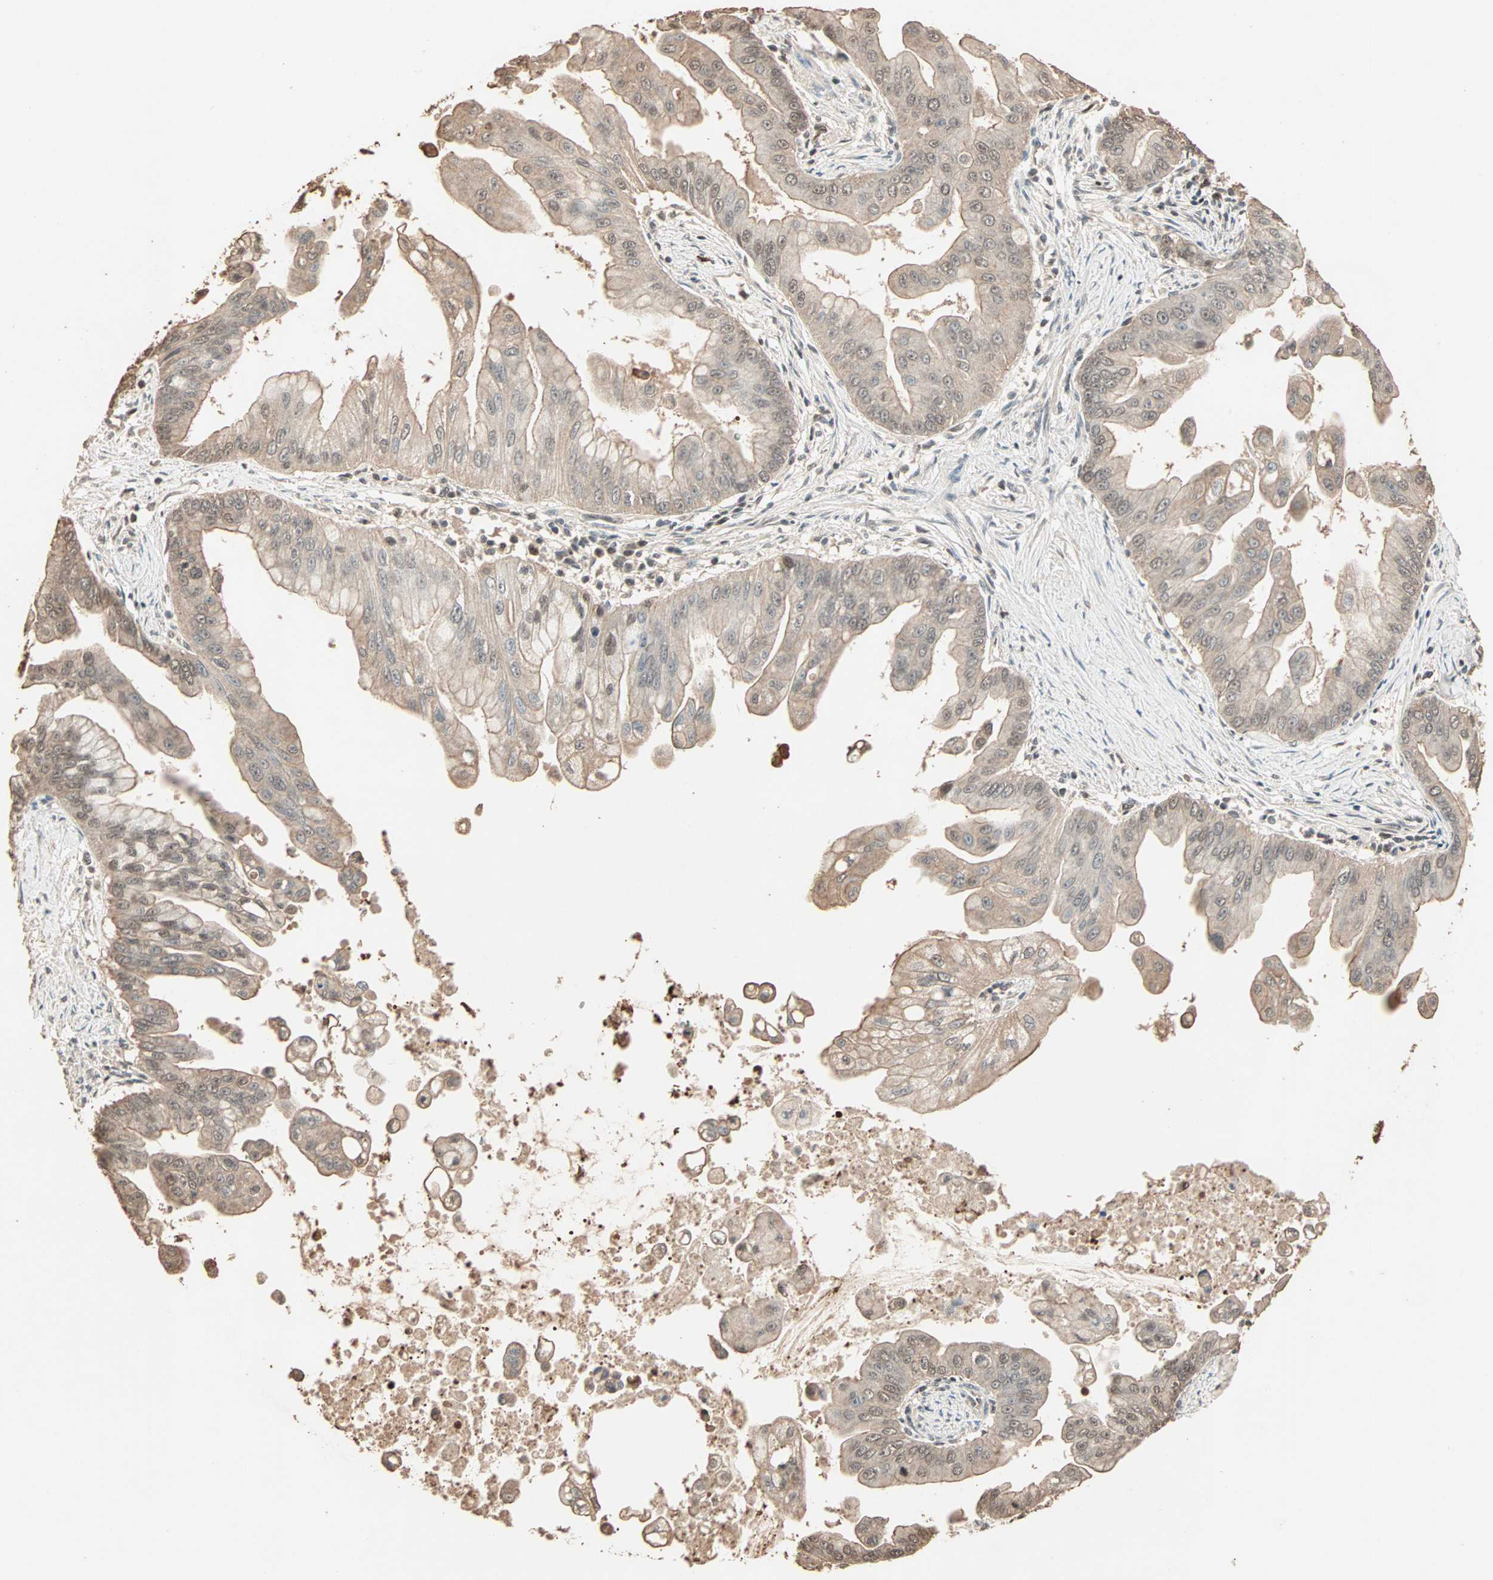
{"staining": {"intensity": "weak", "quantity": ">75%", "location": "cytoplasmic/membranous,nuclear"}, "tissue": "pancreatic cancer", "cell_type": "Tumor cells", "image_type": "cancer", "snomed": [{"axis": "morphology", "description": "Adenocarcinoma, NOS"}, {"axis": "topography", "description": "Pancreas"}], "caption": "Pancreatic adenocarcinoma tissue exhibits weak cytoplasmic/membranous and nuclear positivity in about >75% of tumor cells", "gene": "ZBTB33", "patient": {"sex": "female", "age": 75}}